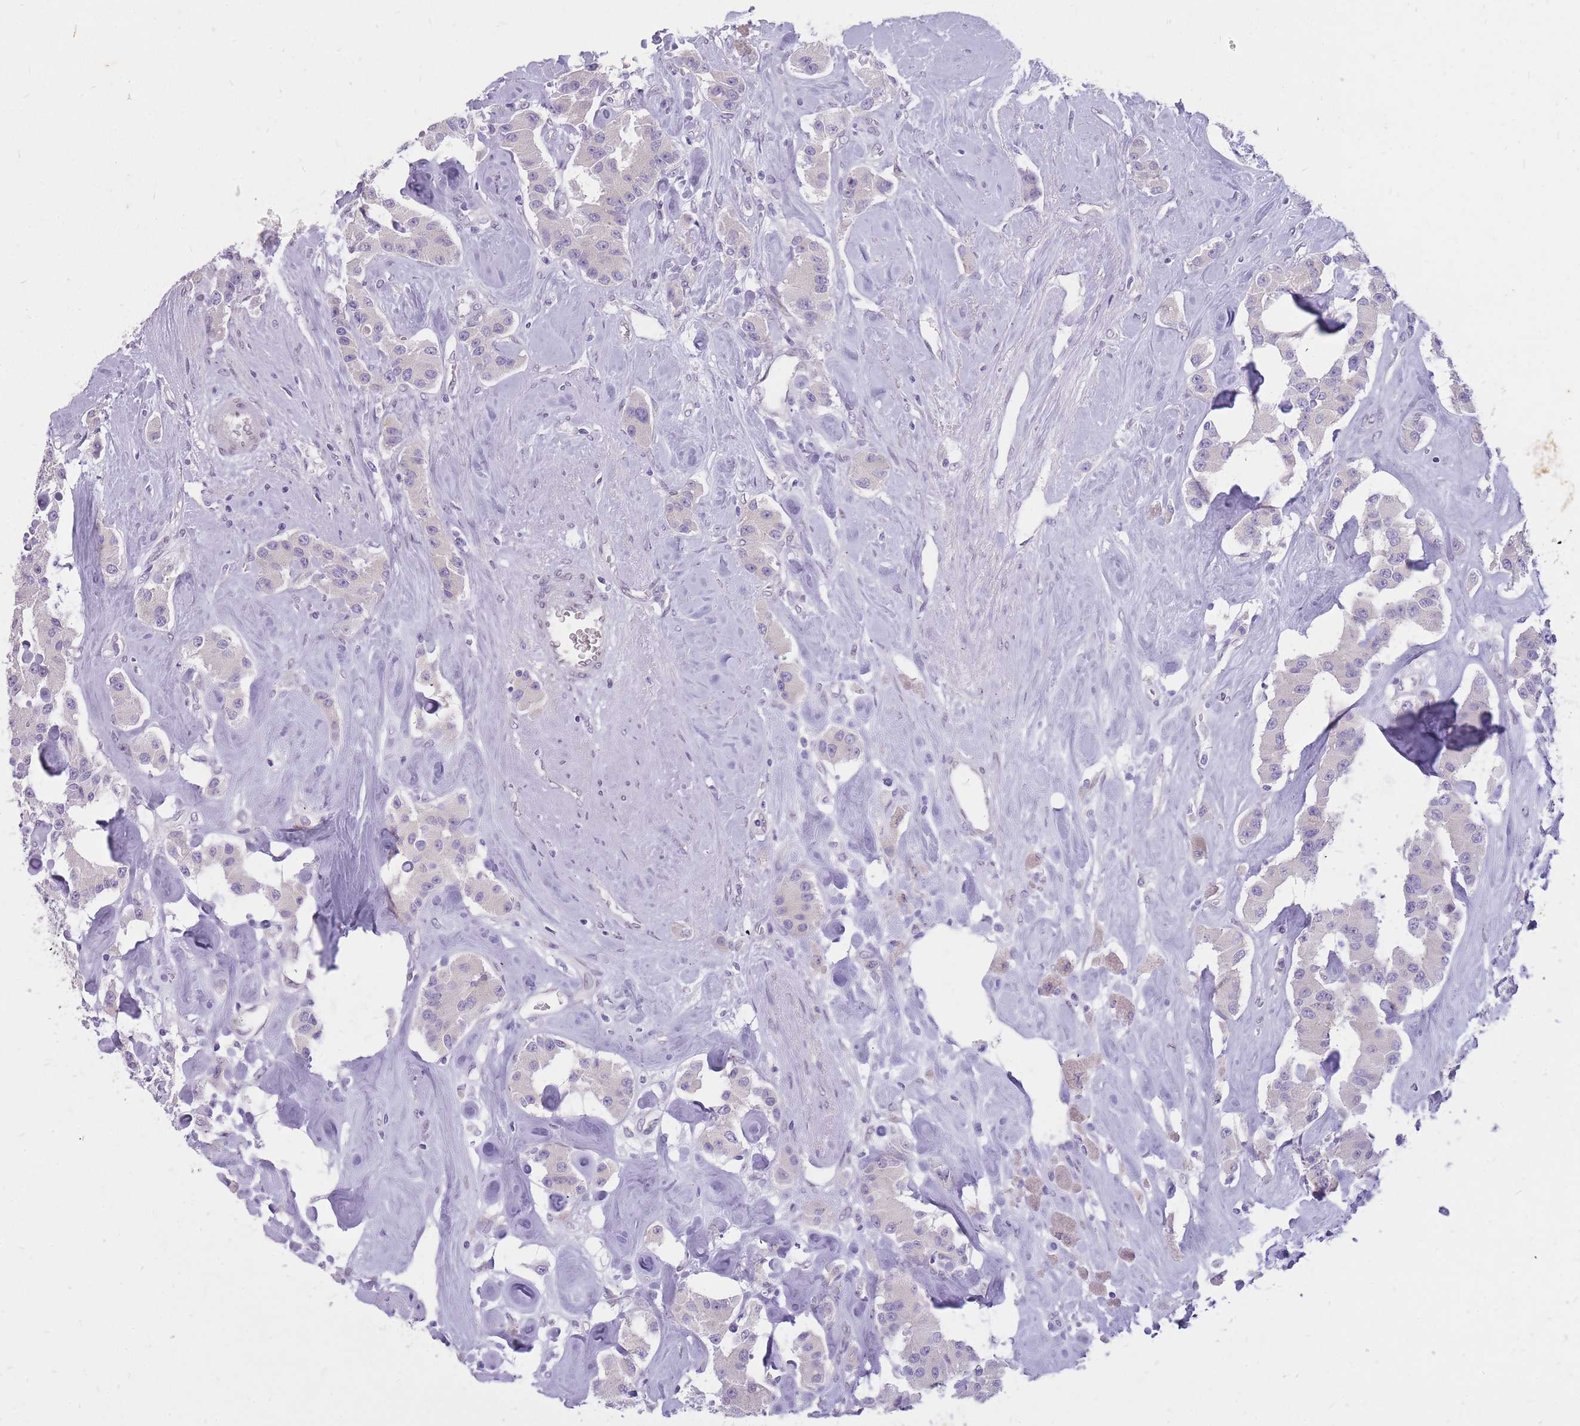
{"staining": {"intensity": "negative", "quantity": "none", "location": "none"}, "tissue": "carcinoid", "cell_type": "Tumor cells", "image_type": "cancer", "snomed": [{"axis": "morphology", "description": "Carcinoid, malignant, NOS"}, {"axis": "topography", "description": "Pancreas"}], "caption": "High power microscopy histopathology image of an IHC histopathology image of carcinoid, revealing no significant staining in tumor cells.", "gene": "HOOK2", "patient": {"sex": "male", "age": 41}}